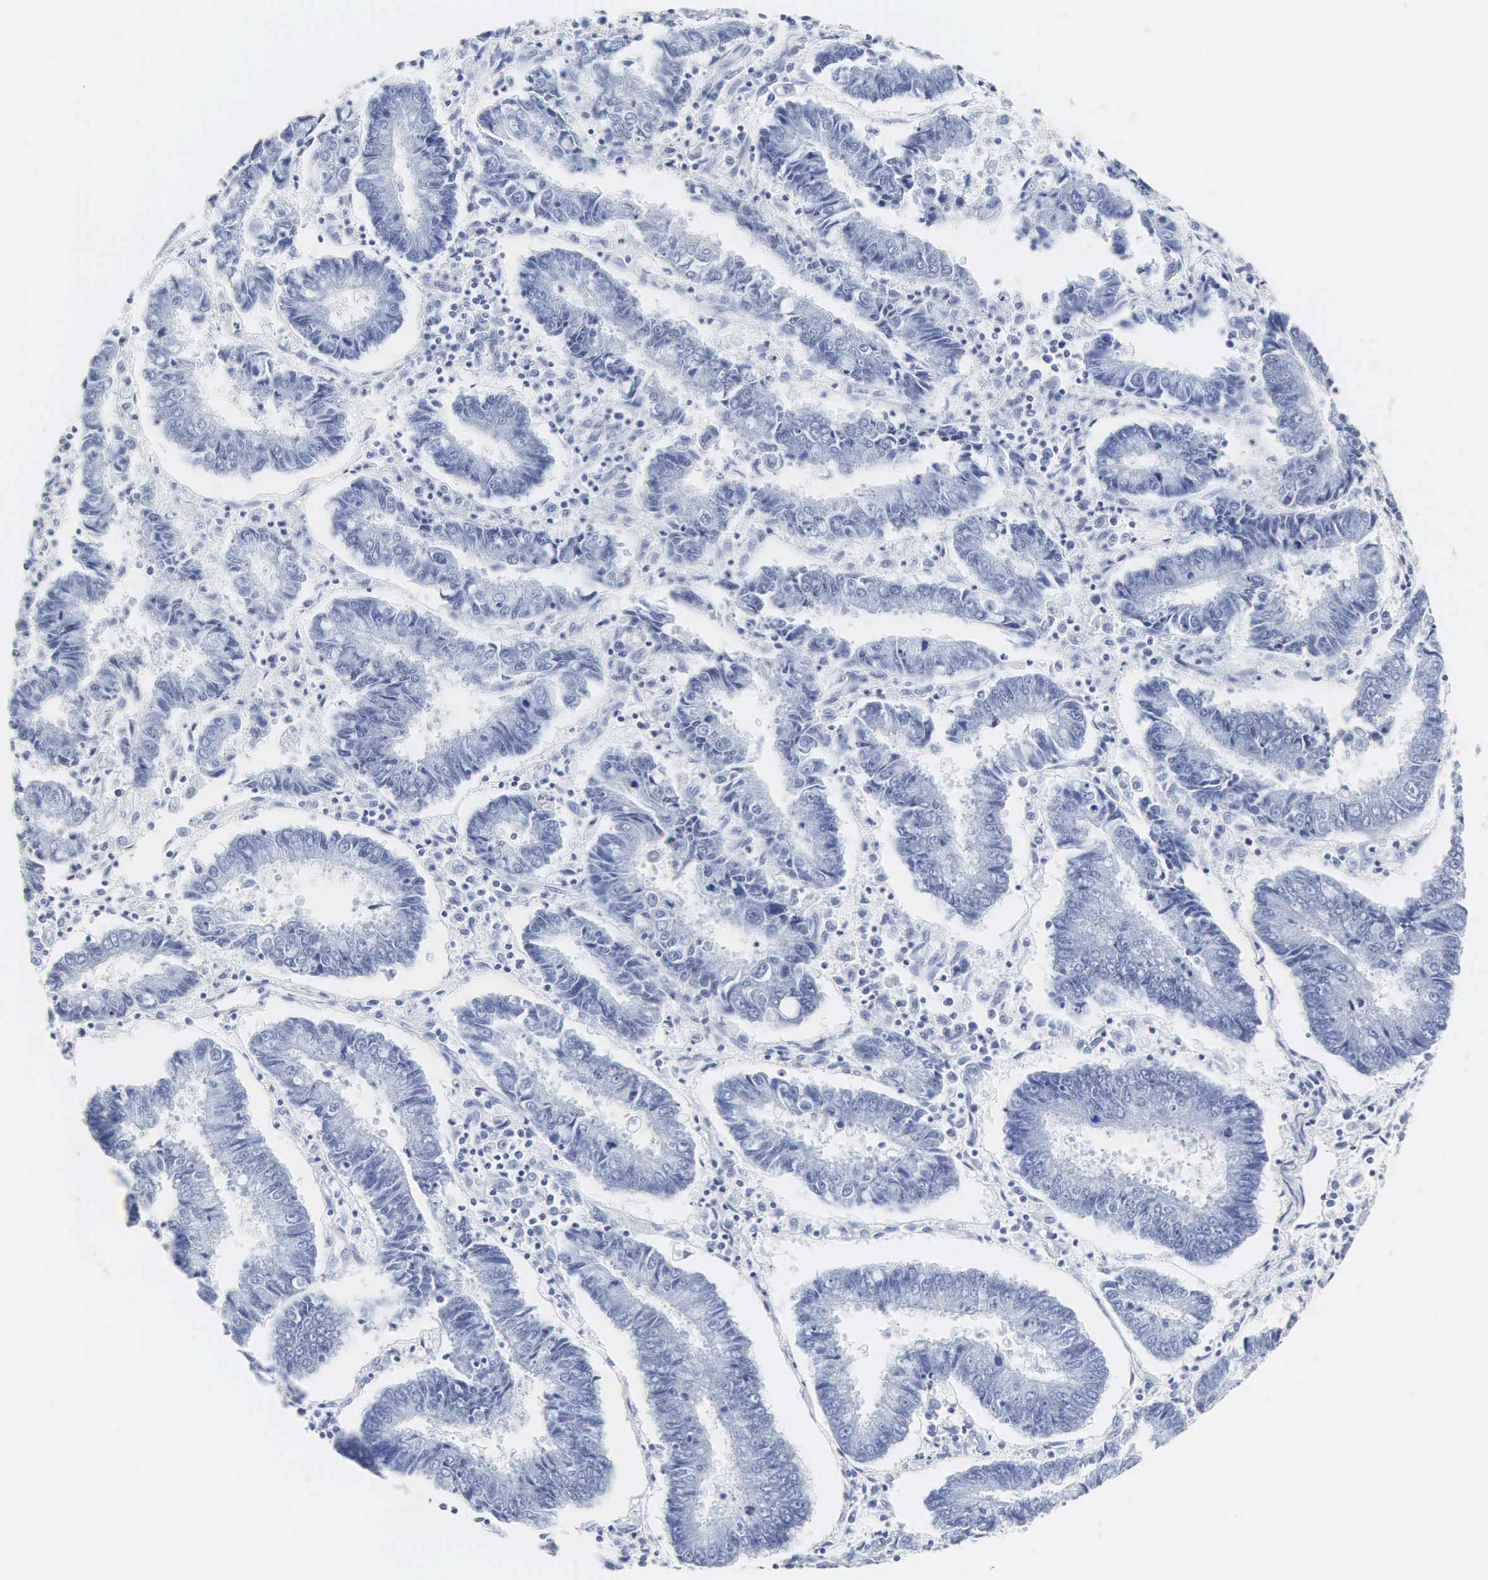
{"staining": {"intensity": "negative", "quantity": "none", "location": "none"}, "tissue": "endometrial cancer", "cell_type": "Tumor cells", "image_type": "cancer", "snomed": [{"axis": "morphology", "description": "Adenocarcinoma, NOS"}, {"axis": "topography", "description": "Endometrium"}], "caption": "The immunohistochemistry micrograph has no significant positivity in tumor cells of endometrial adenocarcinoma tissue.", "gene": "INS", "patient": {"sex": "female", "age": 75}}